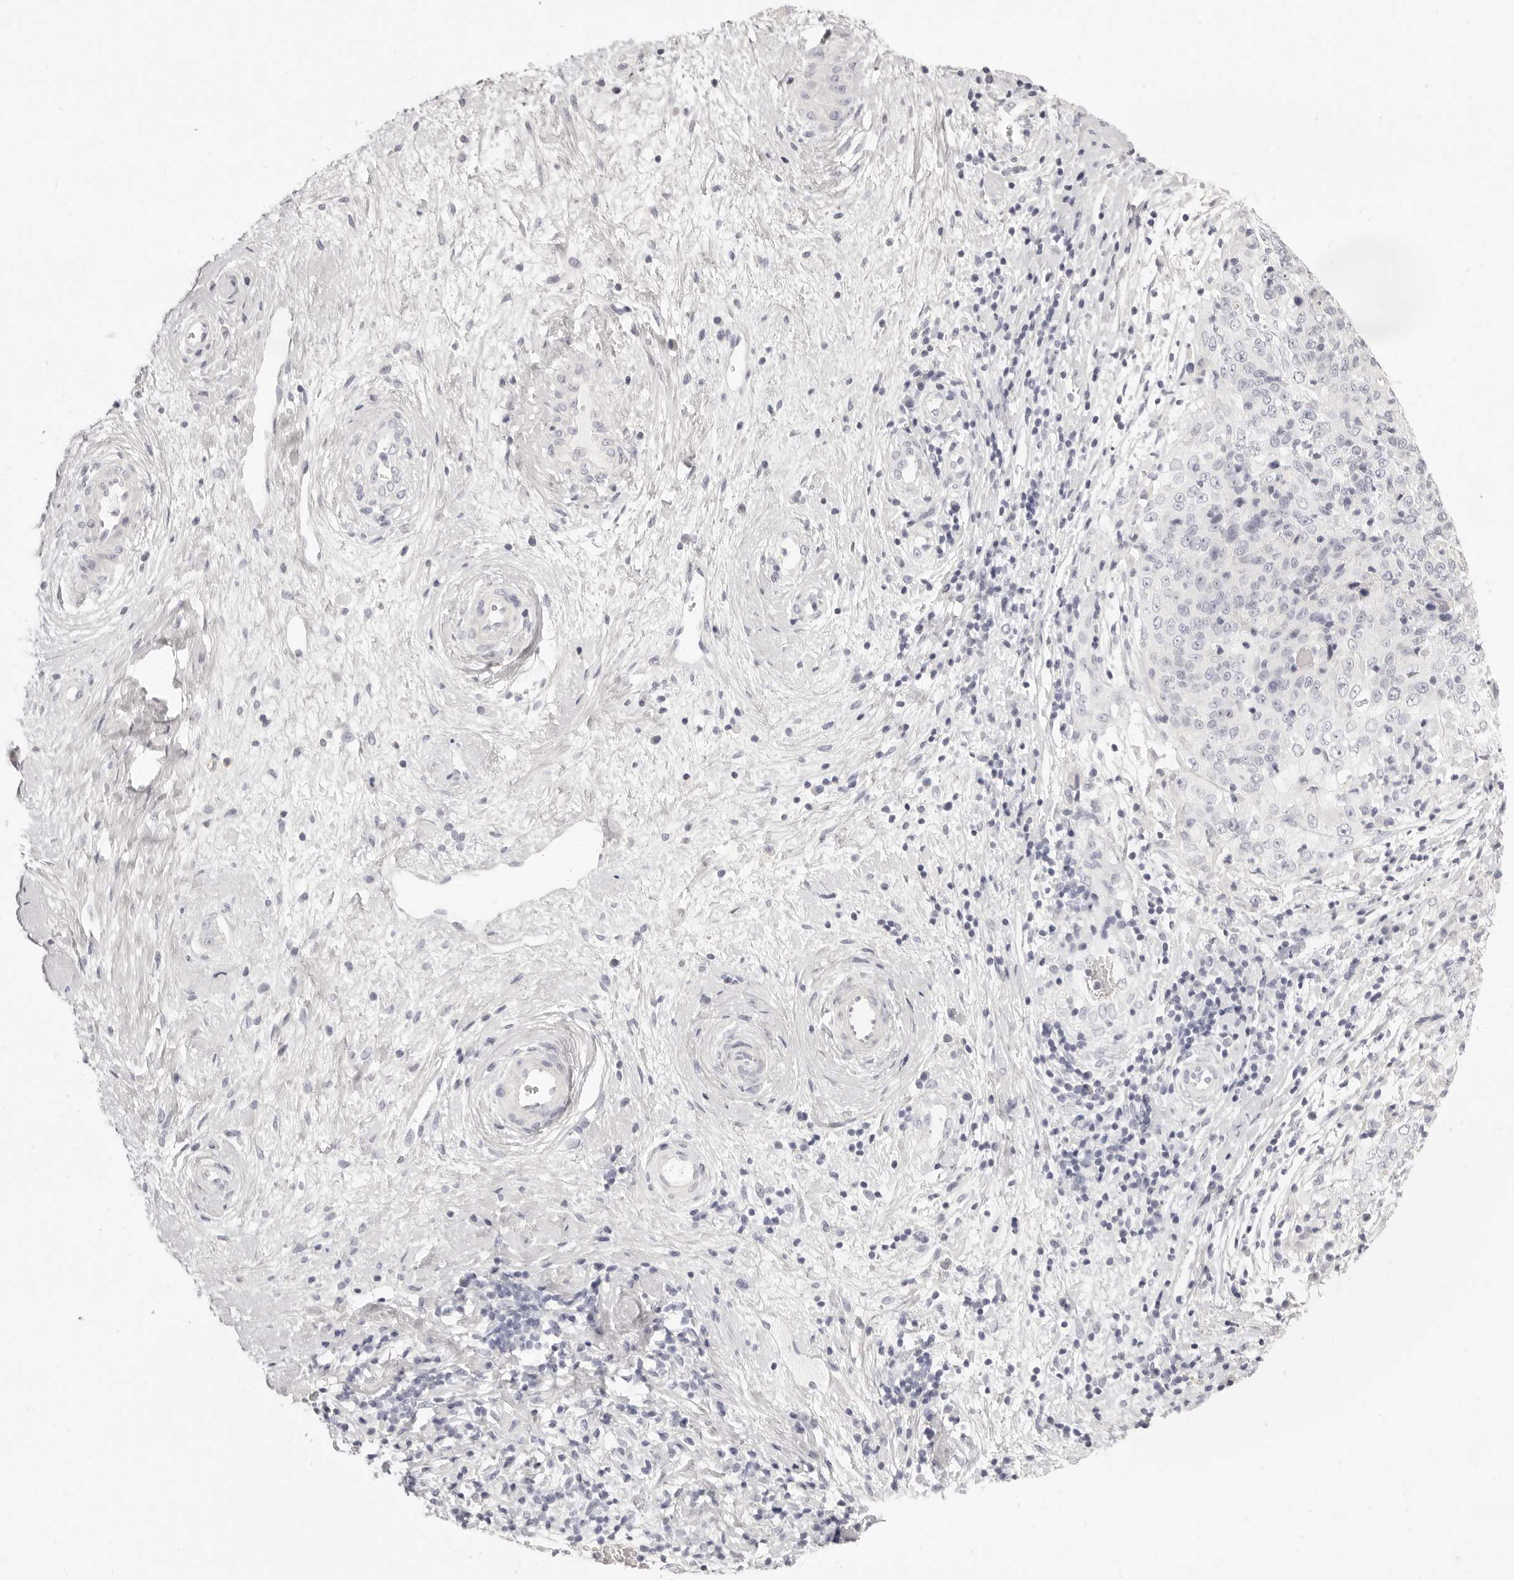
{"staining": {"intensity": "negative", "quantity": "none", "location": "none"}, "tissue": "cervical cancer", "cell_type": "Tumor cells", "image_type": "cancer", "snomed": [{"axis": "morphology", "description": "Squamous cell carcinoma, NOS"}, {"axis": "topography", "description": "Cervix"}], "caption": "Tumor cells show no significant expression in cervical cancer (squamous cell carcinoma).", "gene": "FABP1", "patient": {"sex": "female", "age": 48}}